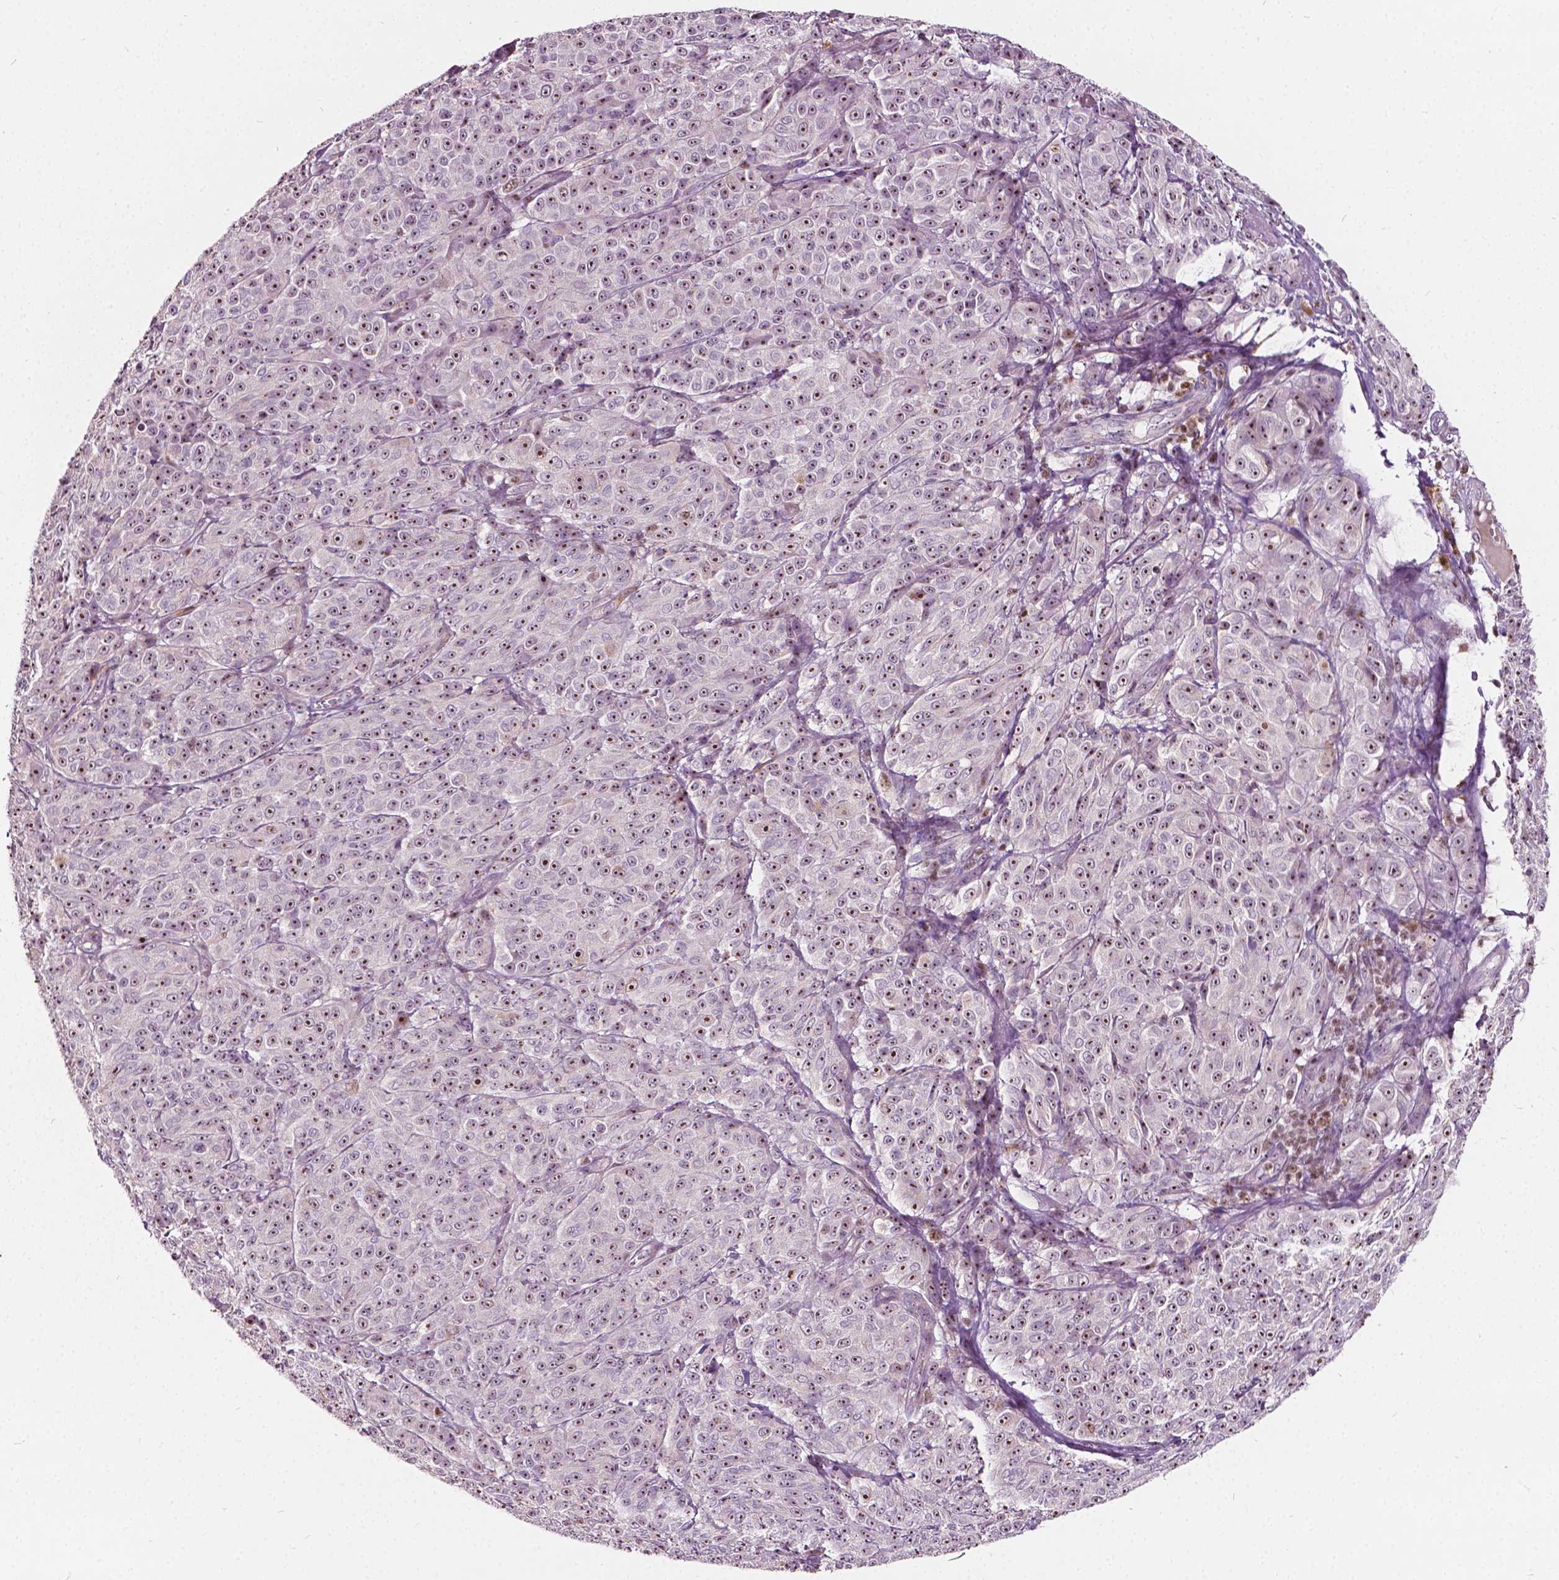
{"staining": {"intensity": "moderate", "quantity": ">75%", "location": "nuclear"}, "tissue": "melanoma", "cell_type": "Tumor cells", "image_type": "cancer", "snomed": [{"axis": "morphology", "description": "Malignant melanoma, NOS"}, {"axis": "topography", "description": "Skin"}], "caption": "This photomicrograph demonstrates immunohistochemistry staining of human melanoma, with medium moderate nuclear positivity in about >75% of tumor cells.", "gene": "ODF3L2", "patient": {"sex": "male", "age": 89}}